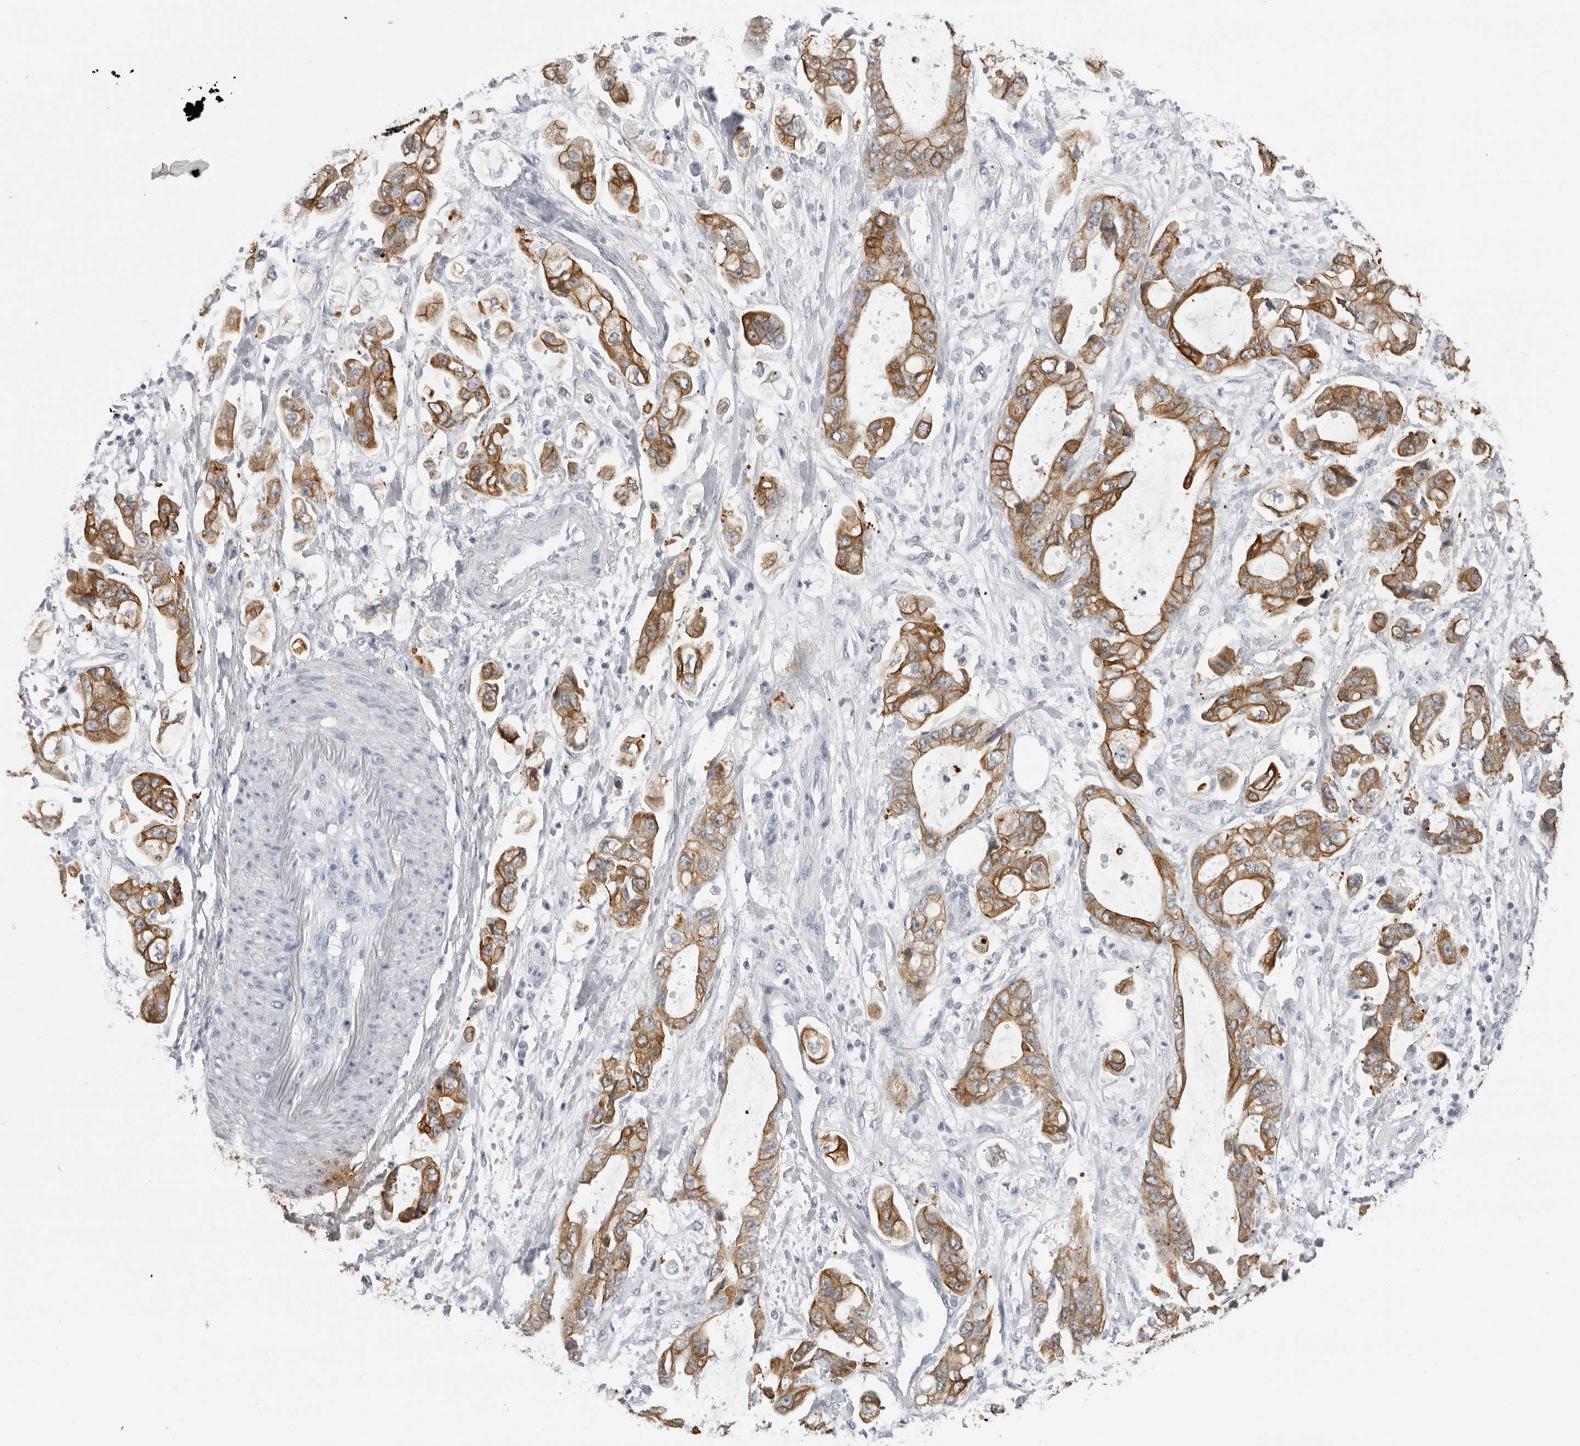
{"staining": {"intensity": "moderate", "quantity": ">75%", "location": "cytoplasmic/membranous"}, "tissue": "stomach cancer", "cell_type": "Tumor cells", "image_type": "cancer", "snomed": [{"axis": "morphology", "description": "Normal tissue, NOS"}, {"axis": "morphology", "description": "Adenocarcinoma, NOS"}, {"axis": "topography", "description": "Stomach"}], "caption": "IHC of stomach adenocarcinoma displays medium levels of moderate cytoplasmic/membranous expression in approximately >75% of tumor cells. (IHC, brightfield microscopy, high magnification).", "gene": "SERPINF2", "patient": {"sex": "male", "age": 62}}